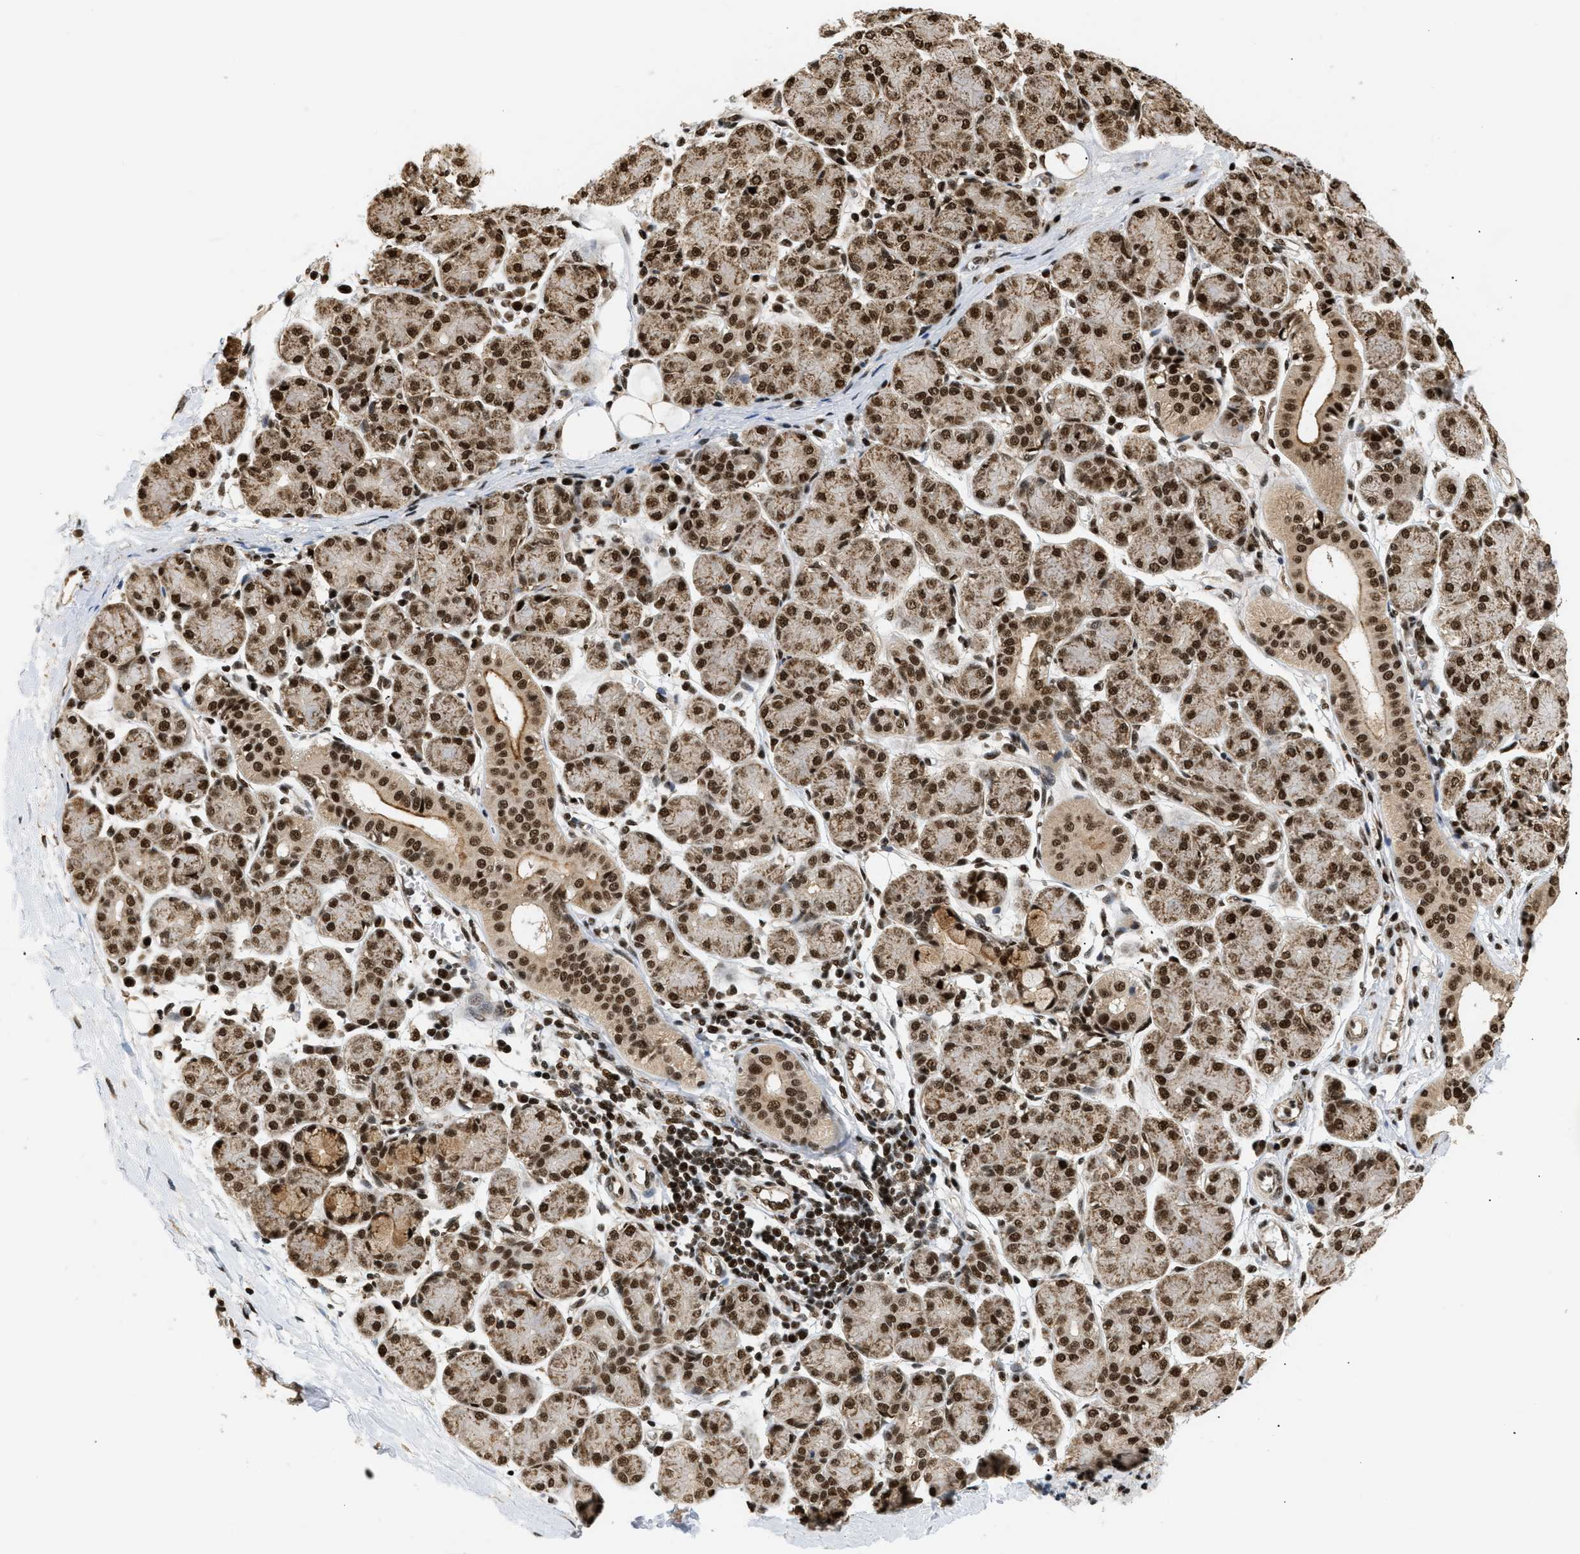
{"staining": {"intensity": "strong", "quantity": ">75%", "location": "nuclear"}, "tissue": "salivary gland", "cell_type": "Glandular cells", "image_type": "normal", "snomed": [{"axis": "morphology", "description": "Normal tissue, NOS"}, {"axis": "morphology", "description": "Inflammation, NOS"}, {"axis": "topography", "description": "Lymph node"}, {"axis": "topography", "description": "Salivary gland"}], "caption": "Protein expression analysis of unremarkable human salivary gland reveals strong nuclear expression in about >75% of glandular cells.", "gene": "RBM5", "patient": {"sex": "male", "age": 3}}